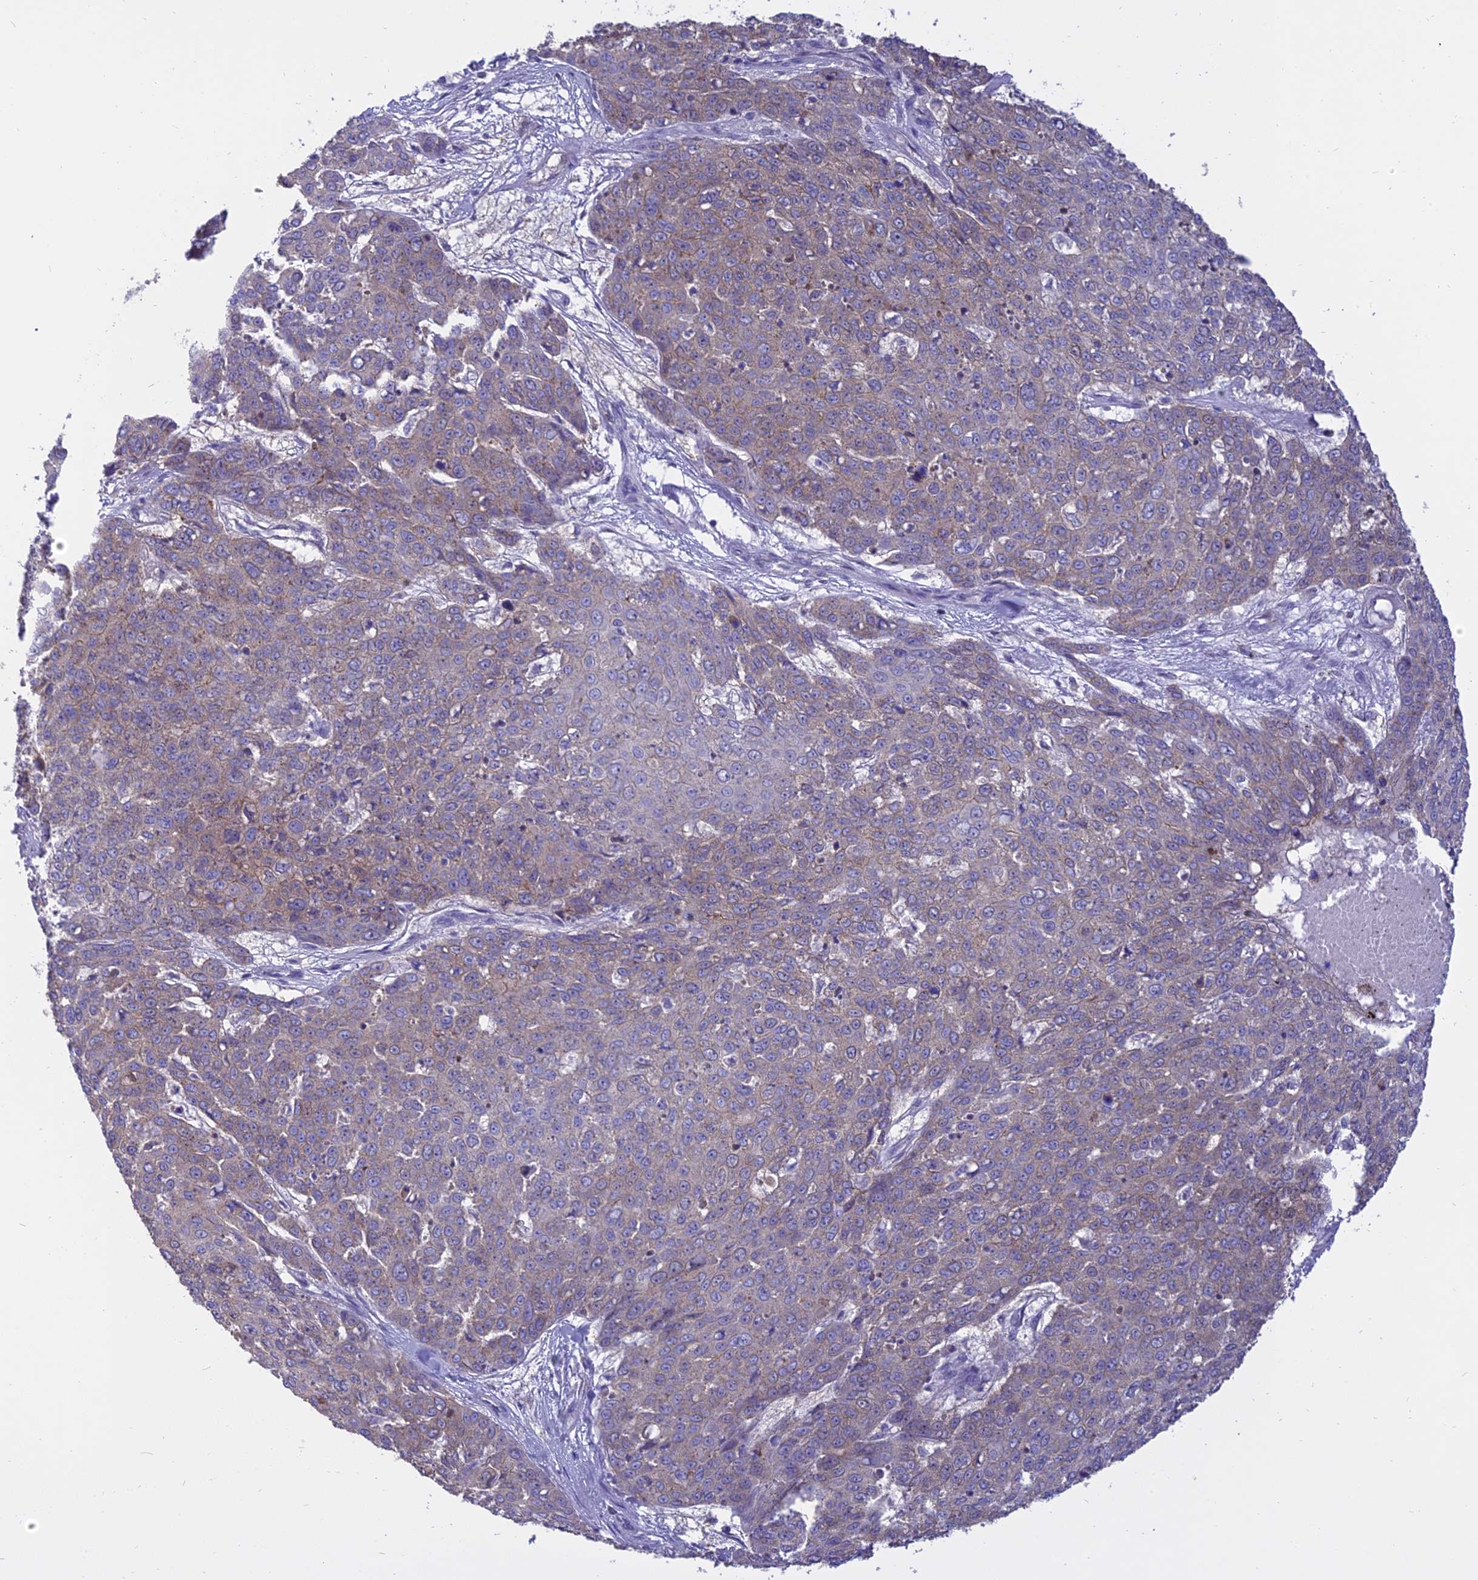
{"staining": {"intensity": "weak", "quantity": "<25%", "location": "cytoplasmic/membranous"}, "tissue": "skin cancer", "cell_type": "Tumor cells", "image_type": "cancer", "snomed": [{"axis": "morphology", "description": "Squamous cell carcinoma, NOS"}, {"axis": "topography", "description": "Skin"}], "caption": "Skin cancer (squamous cell carcinoma) was stained to show a protein in brown. There is no significant staining in tumor cells.", "gene": "CENPV", "patient": {"sex": "male", "age": 71}}